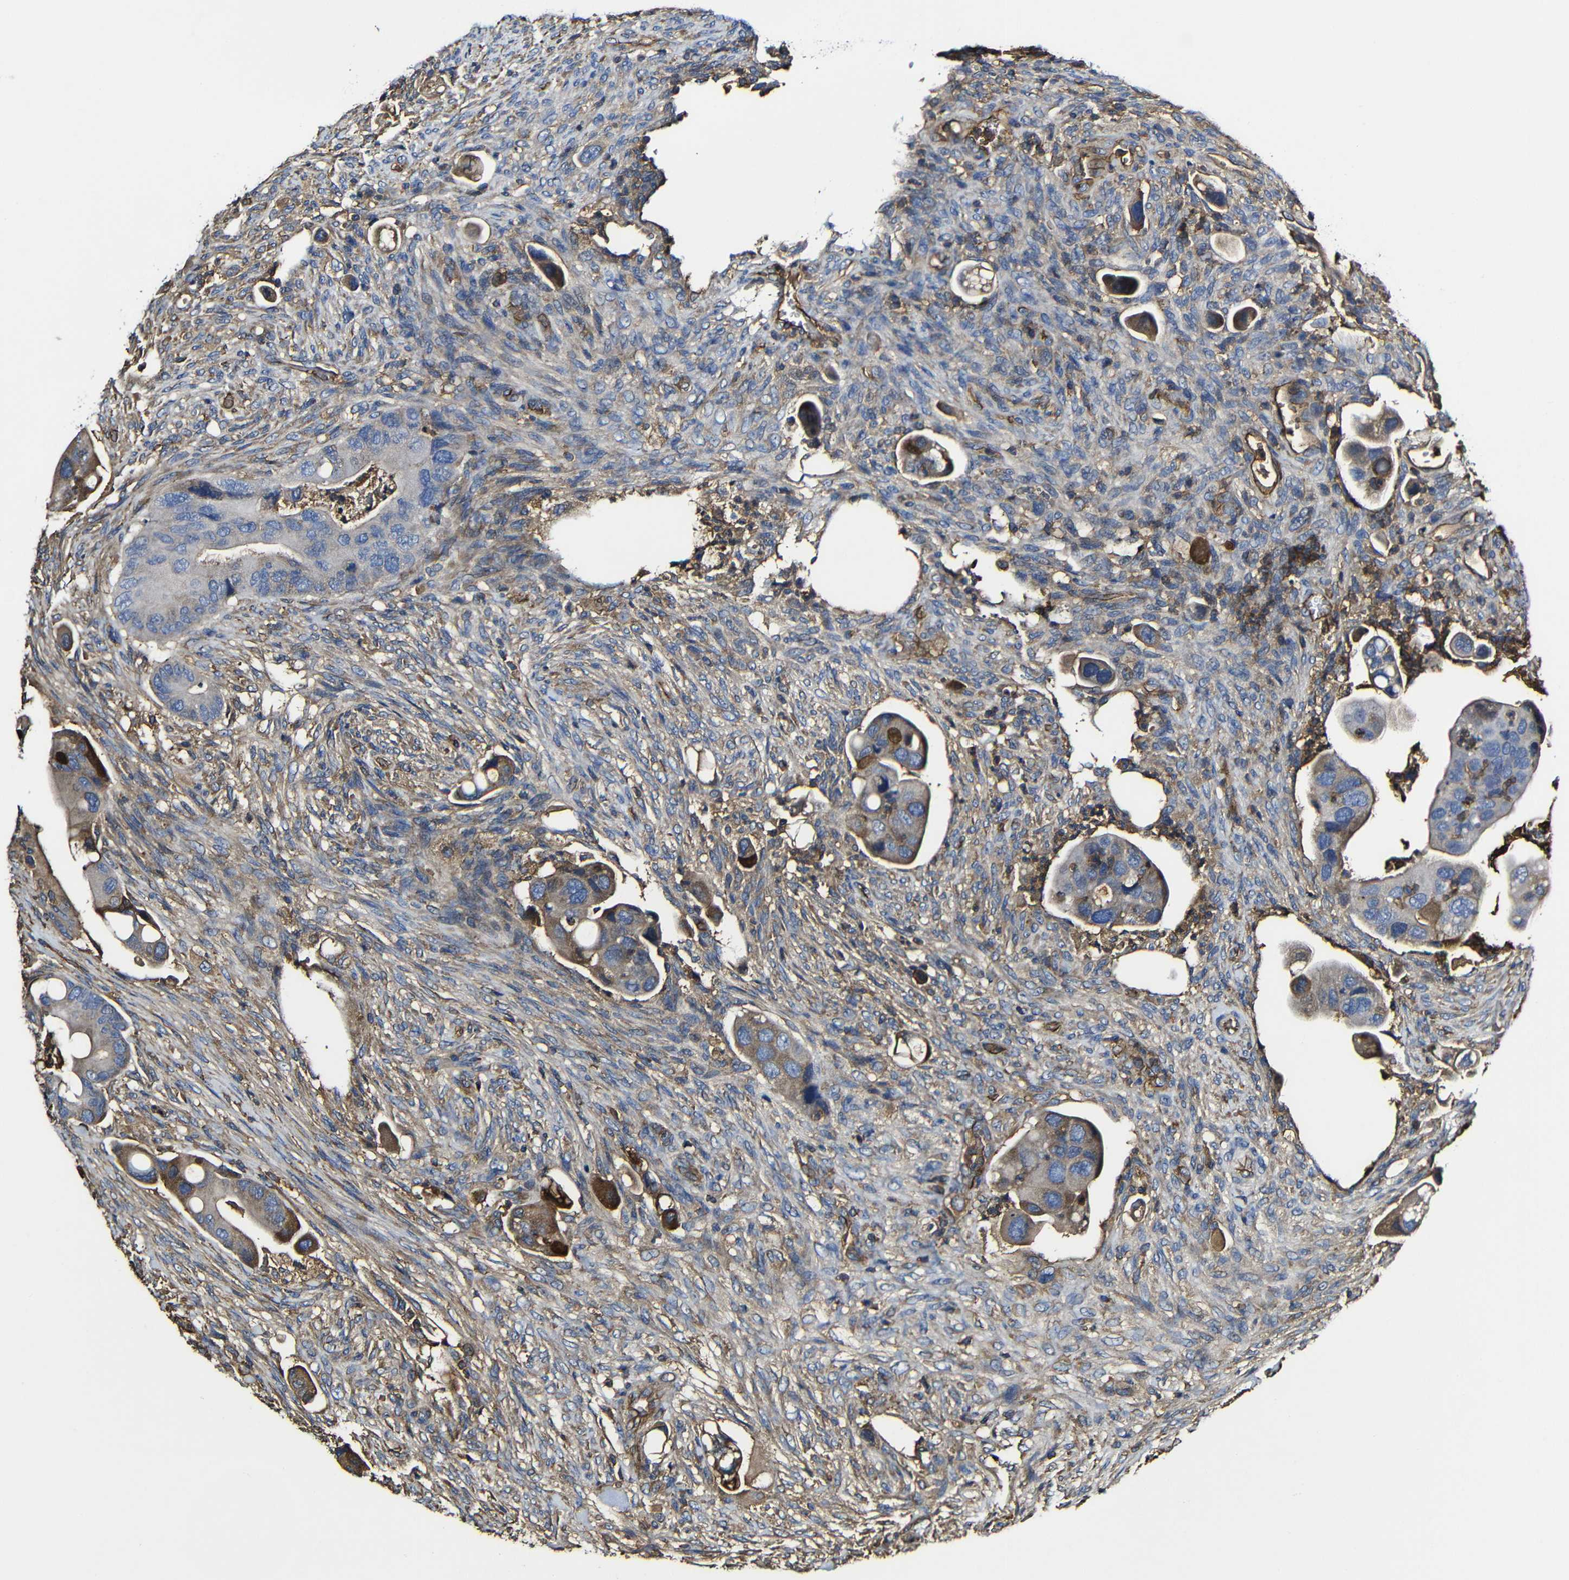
{"staining": {"intensity": "moderate", "quantity": "<25%", "location": "cytoplasmic/membranous"}, "tissue": "colorectal cancer", "cell_type": "Tumor cells", "image_type": "cancer", "snomed": [{"axis": "morphology", "description": "Adenocarcinoma, NOS"}, {"axis": "topography", "description": "Rectum"}], "caption": "Immunohistochemical staining of adenocarcinoma (colorectal) exhibits low levels of moderate cytoplasmic/membranous protein staining in approximately <25% of tumor cells. The protein is shown in brown color, while the nuclei are stained blue.", "gene": "MSN", "patient": {"sex": "female", "age": 57}}